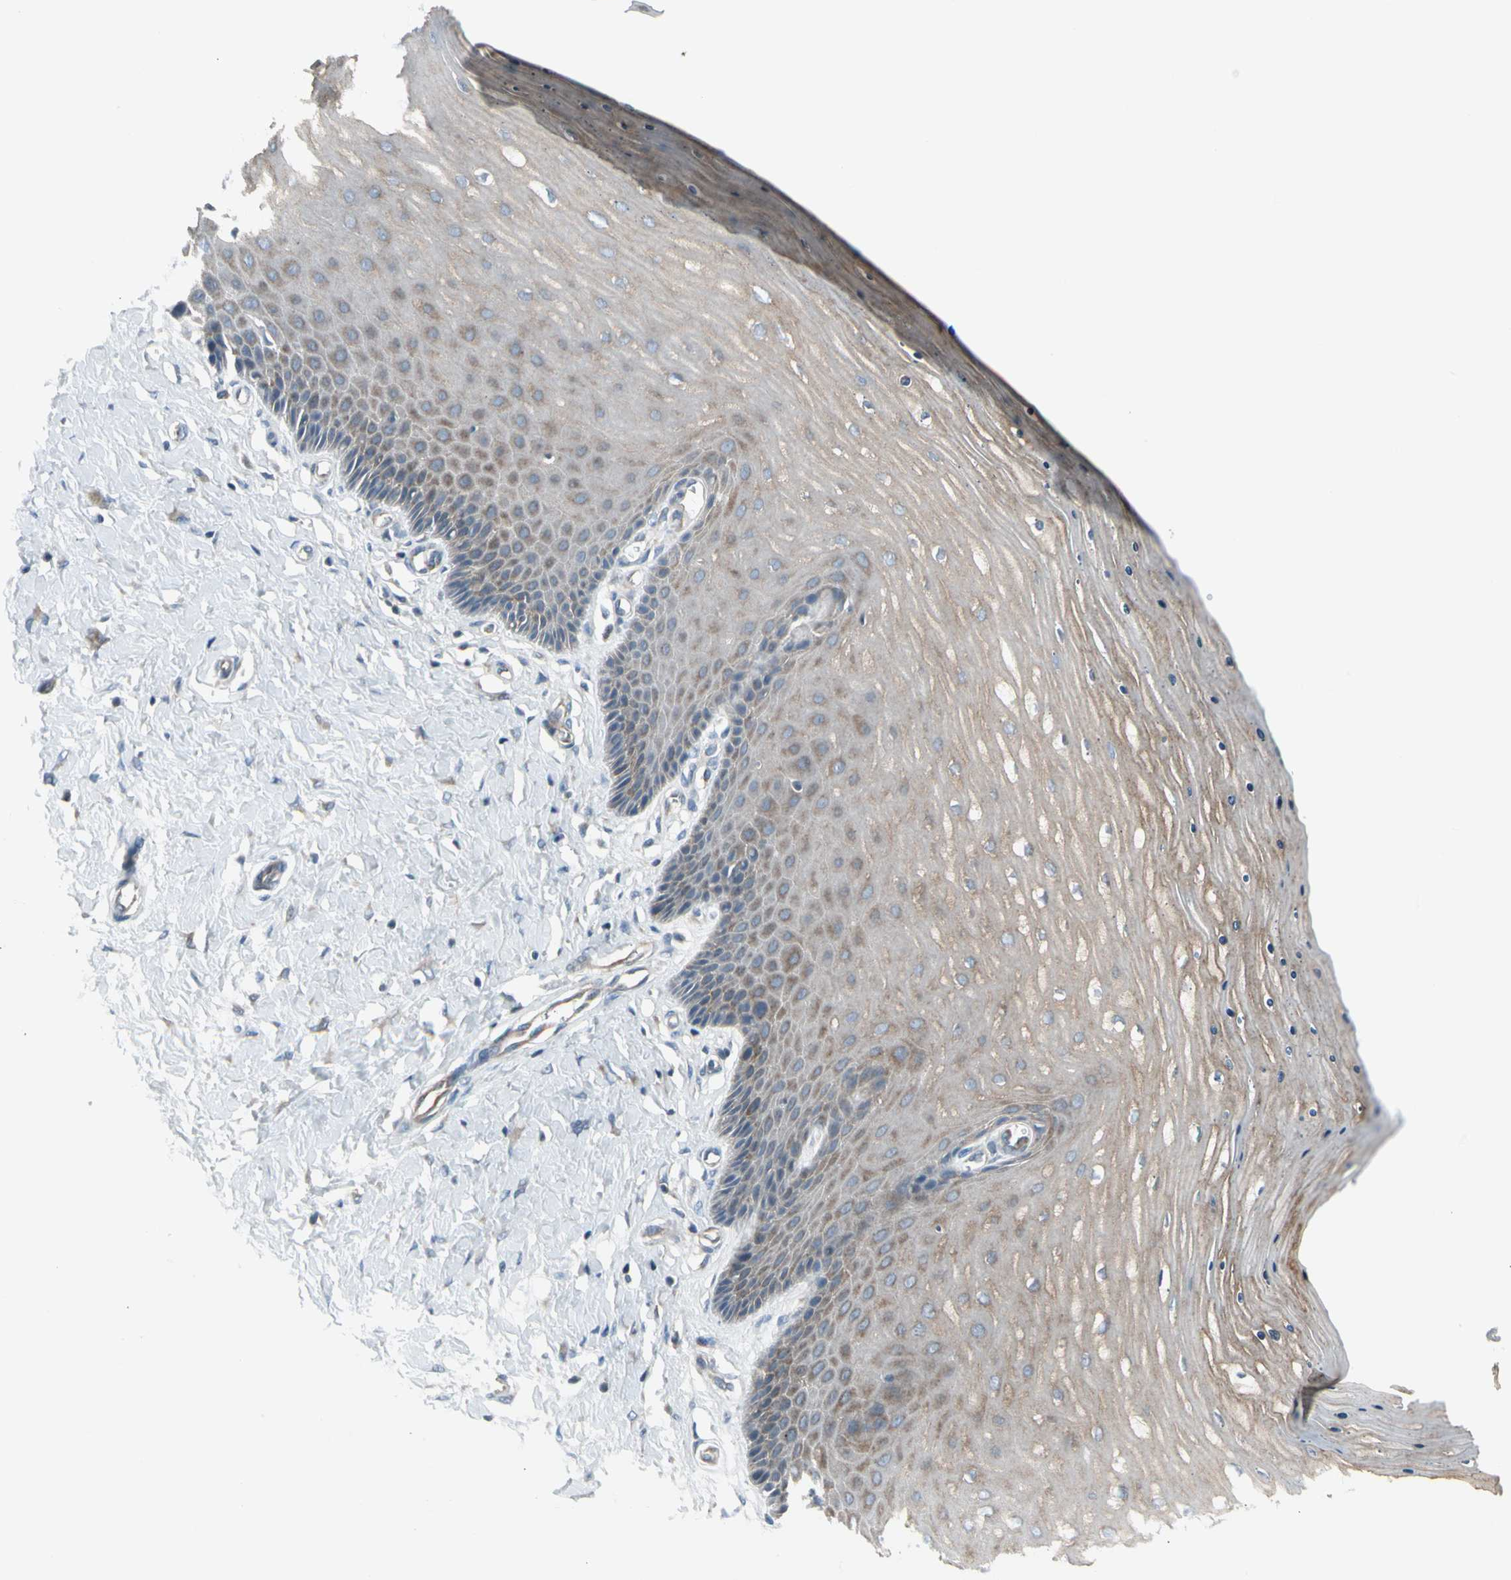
{"staining": {"intensity": "moderate", "quantity": ">75%", "location": "cytoplasmic/membranous"}, "tissue": "cervix", "cell_type": "Glandular cells", "image_type": "normal", "snomed": [{"axis": "morphology", "description": "Normal tissue, NOS"}, {"axis": "topography", "description": "Cervix"}], "caption": "Protein staining reveals moderate cytoplasmic/membranous staining in about >75% of glandular cells in normal cervix. (Stains: DAB in brown, nuclei in blue, Microscopy: brightfield microscopy at high magnification).", "gene": "PANK2", "patient": {"sex": "female", "age": 55}}